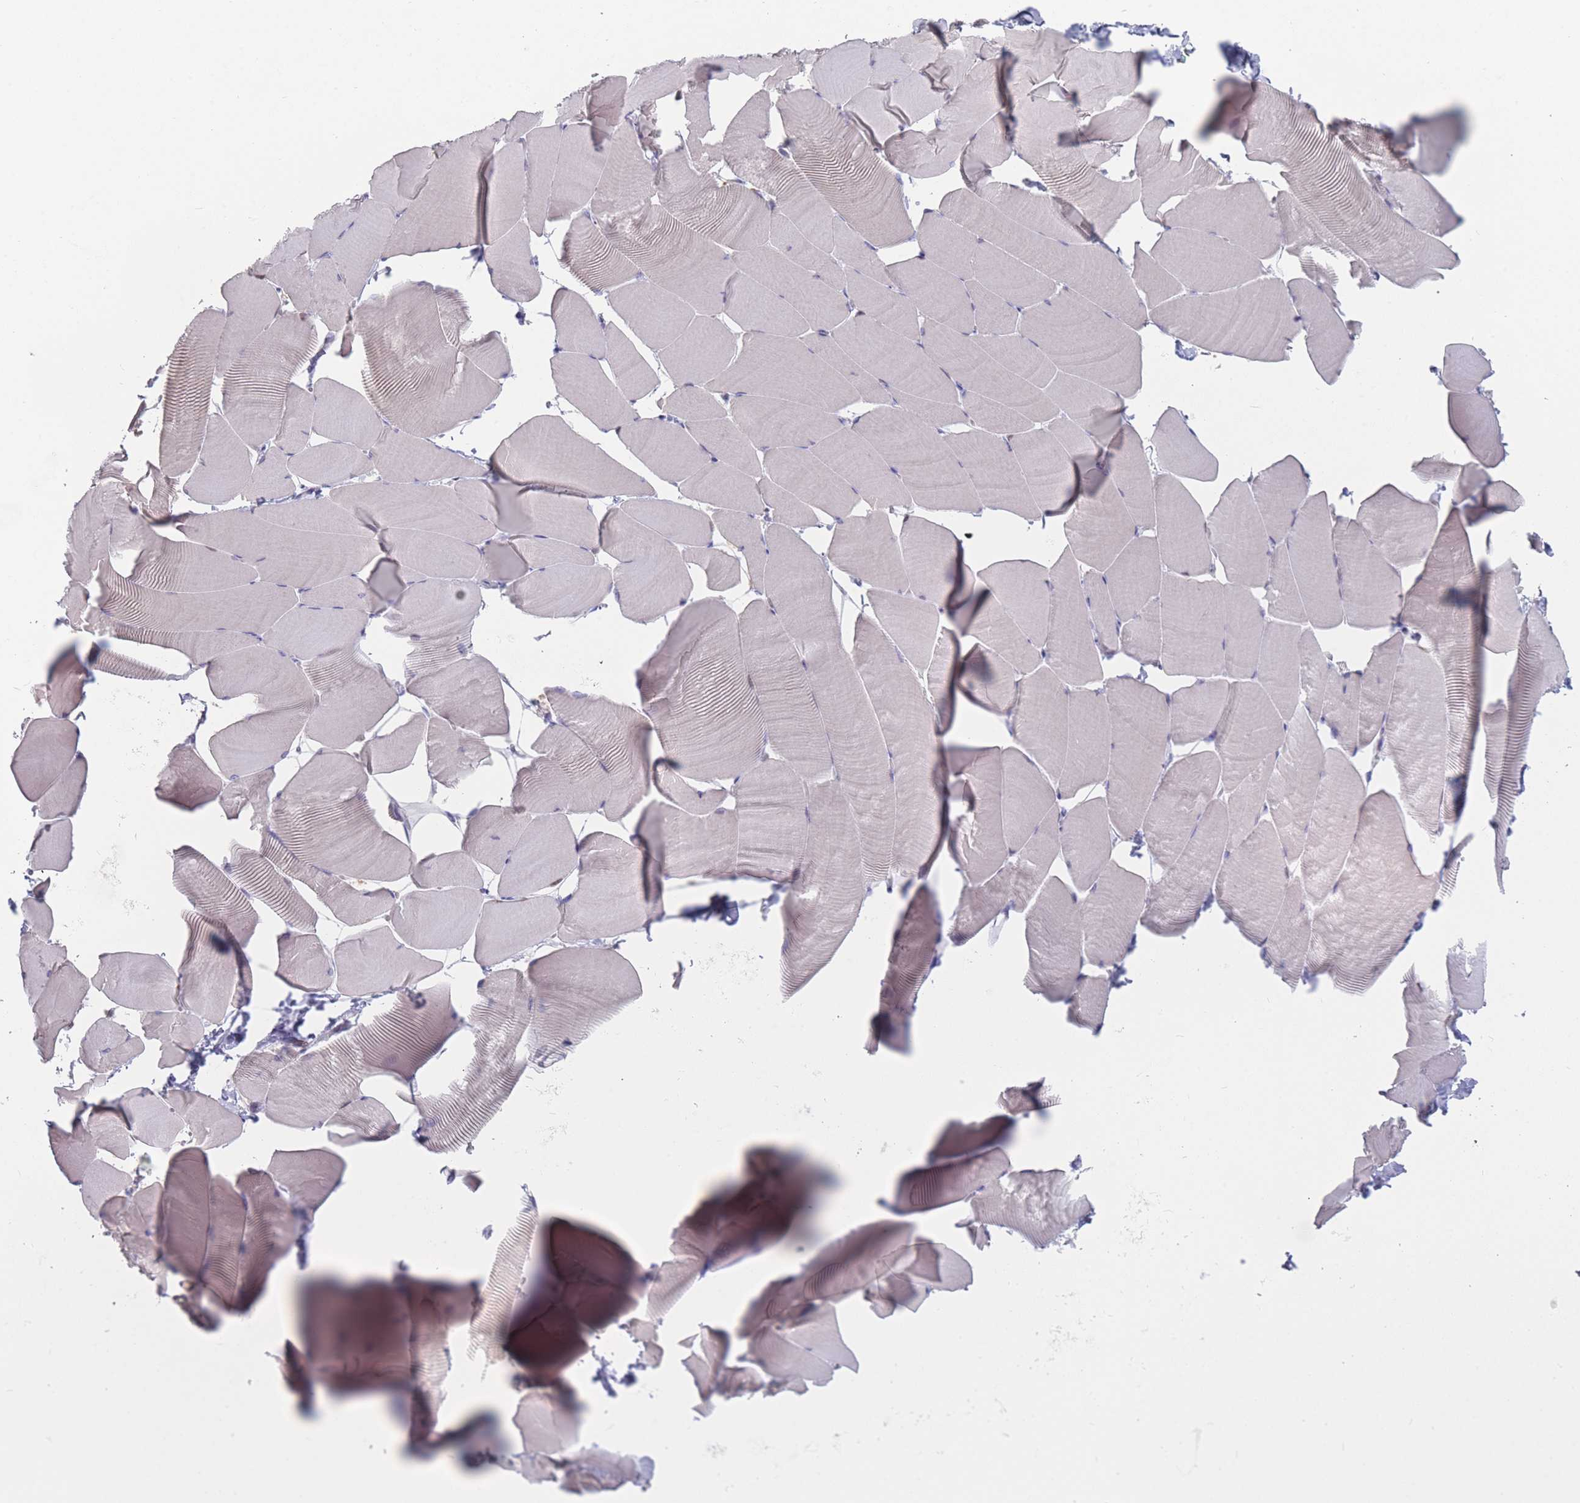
{"staining": {"intensity": "negative", "quantity": "none", "location": "none"}, "tissue": "skeletal muscle", "cell_type": "Myocytes", "image_type": "normal", "snomed": [{"axis": "morphology", "description": "Normal tissue, NOS"}, {"axis": "topography", "description": "Skeletal muscle"}], "caption": "Protein analysis of benign skeletal muscle shows no significant staining in myocytes.", "gene": "CYP51A1", "patient": {"sex": "male", "age": 25}}